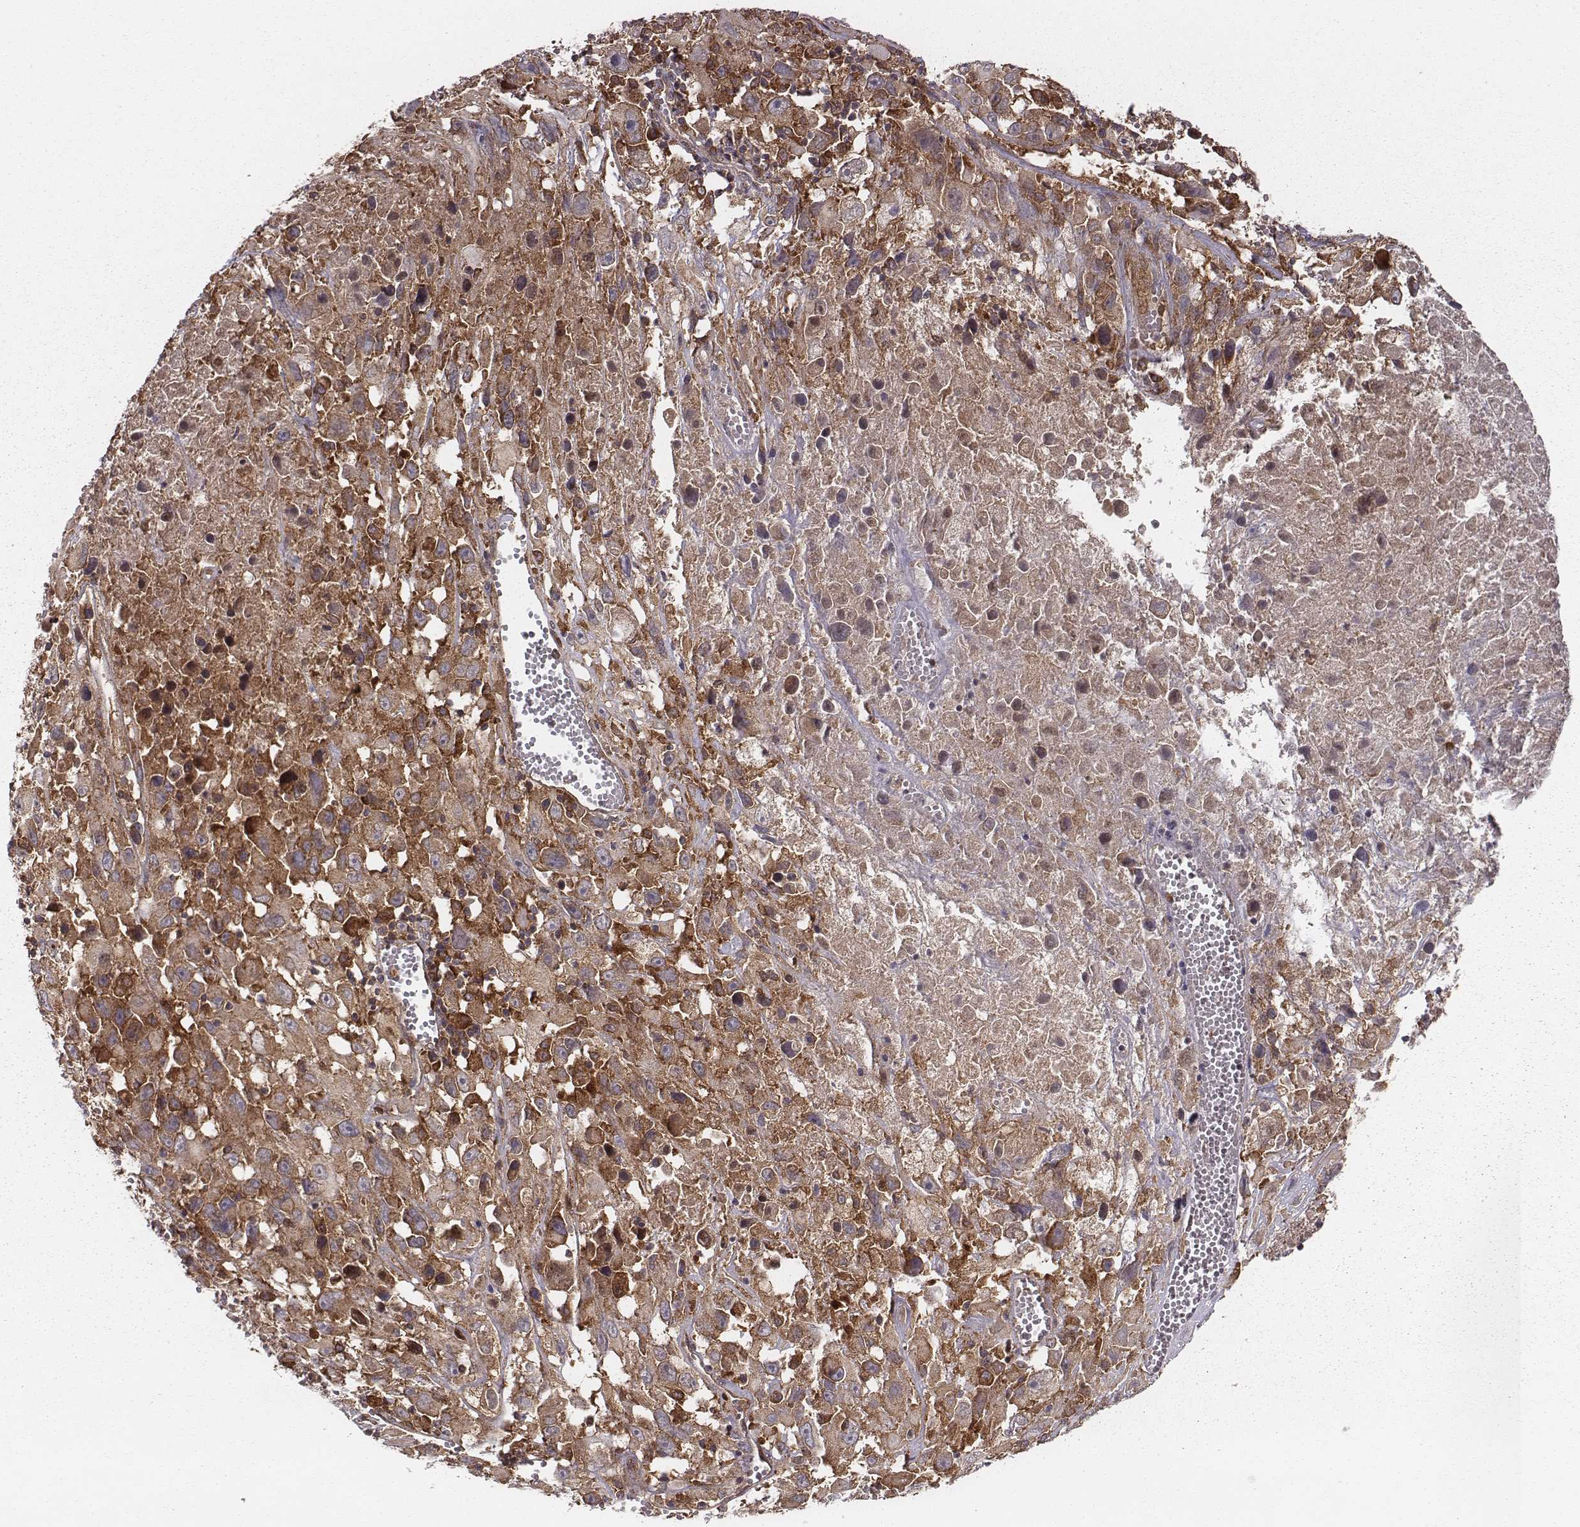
{"staining": {"intensity": "moderate", "quantity": ">75%", "location": "cytoplasmic/membranous"}, "tissue": "melanoma", "cell_type": "Tumor cells", "image_type": "cancer", "snomed": [{"axis": "morphology", "description": "Malignant melanoma, Metastatic site"}, {"axis": "topography", "description": "Lymph node"}], "caption": "Human melanoma stained with a protein marker exhibits moderate staining in tumor cells.", "gene": "VPS26A", "patient": {"sex": "male", "age": 50}}